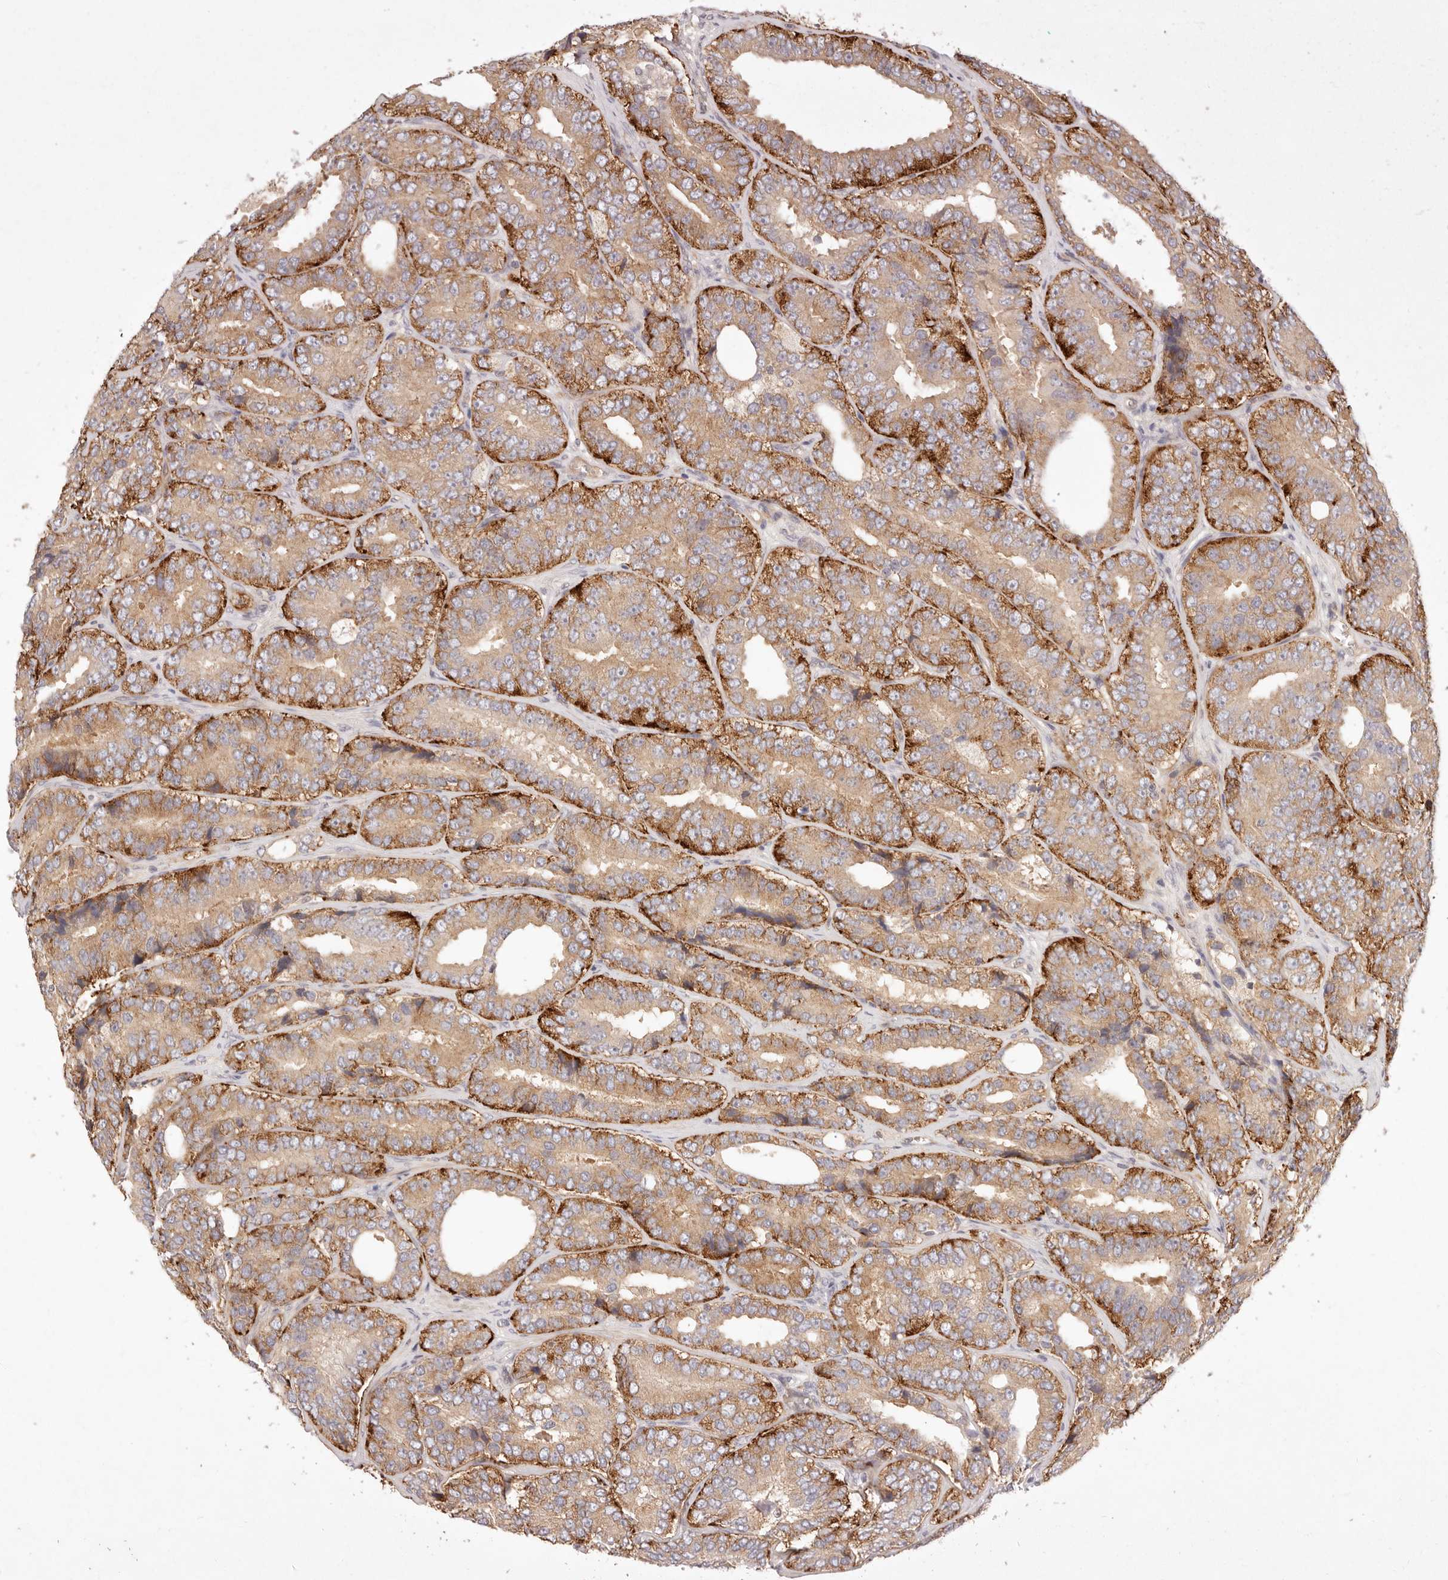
{"staining": {"intensity": "moderate", "quantity": ">75%", "location": "cytoplasmic/membranous"}, "tissue": "prostate cancer", "cell_type": "Tumor cells", "image_type": "cancer", "snomed": [{"axis": "morphology", "description": "Adenocarcinoma, High grade"}, {"axis": "topography", "description": "Prostate"}], "caption": "Immunohistochemical staining of adenocarcinoma (high-grade) (prostate) displays medium levels of moderate cytoplasmic/membranous expression in approximately >75% of tumor cells.", "gene": "PPP1R3B", "patient": {"sex": "male", "age": 56}}